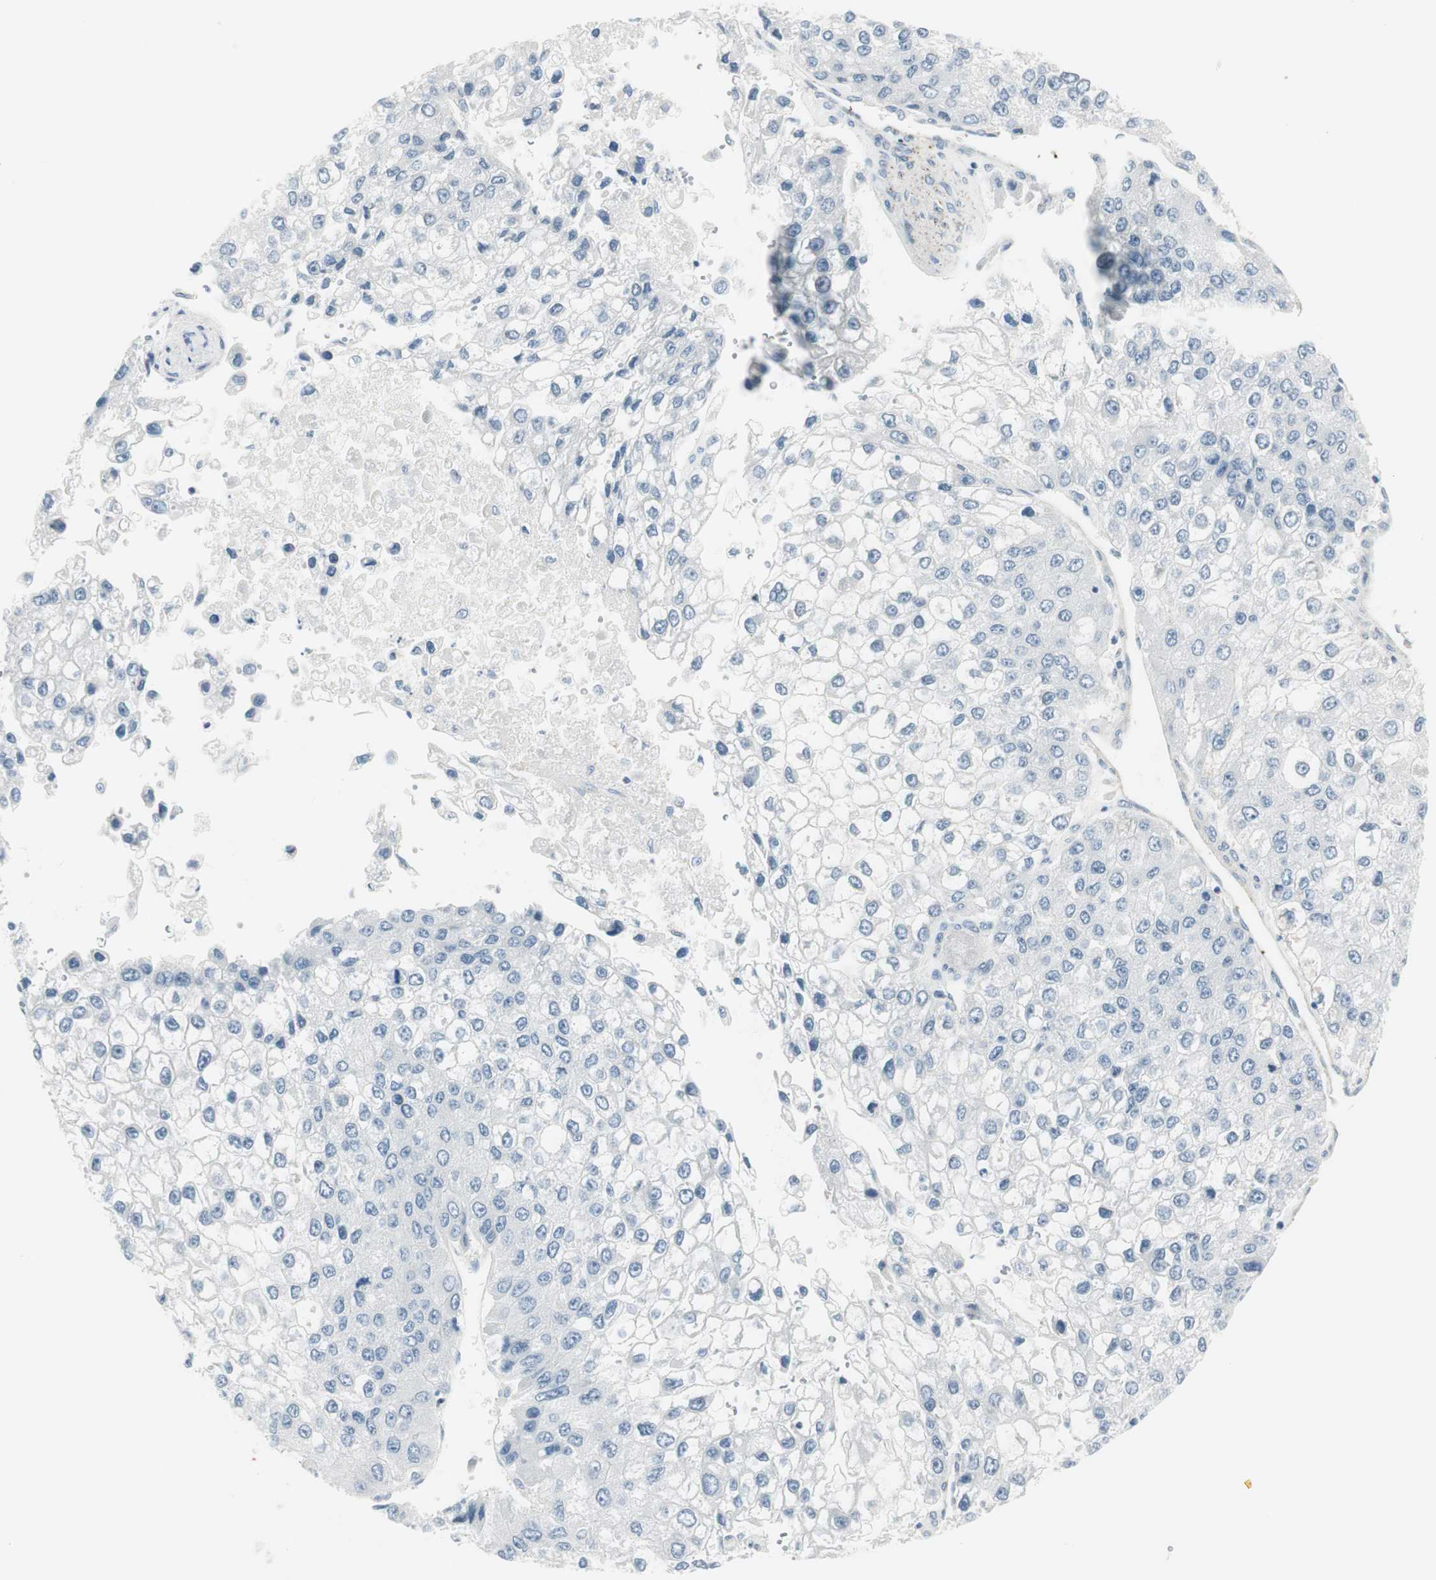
{"staining": {"intensity": "negative", "quantity": "none", "location": "none"}, "tissue": "liver cancer", "cell_type": "Tumor cells", "image_type": "cancer", "snomed": [{"axis": "morphology", "description": "Carcinoma, Hepatocellular, NOS"}, {"axis": "topography", "description": "Liver"}], "caption": "Immunohistochemistry (IHC) of human hepatocellular carcinoma (liver) shows no positivity in tumor cells.", "gene": "CACNA2D1", "patient": {"sex": "female", "age": 66}}